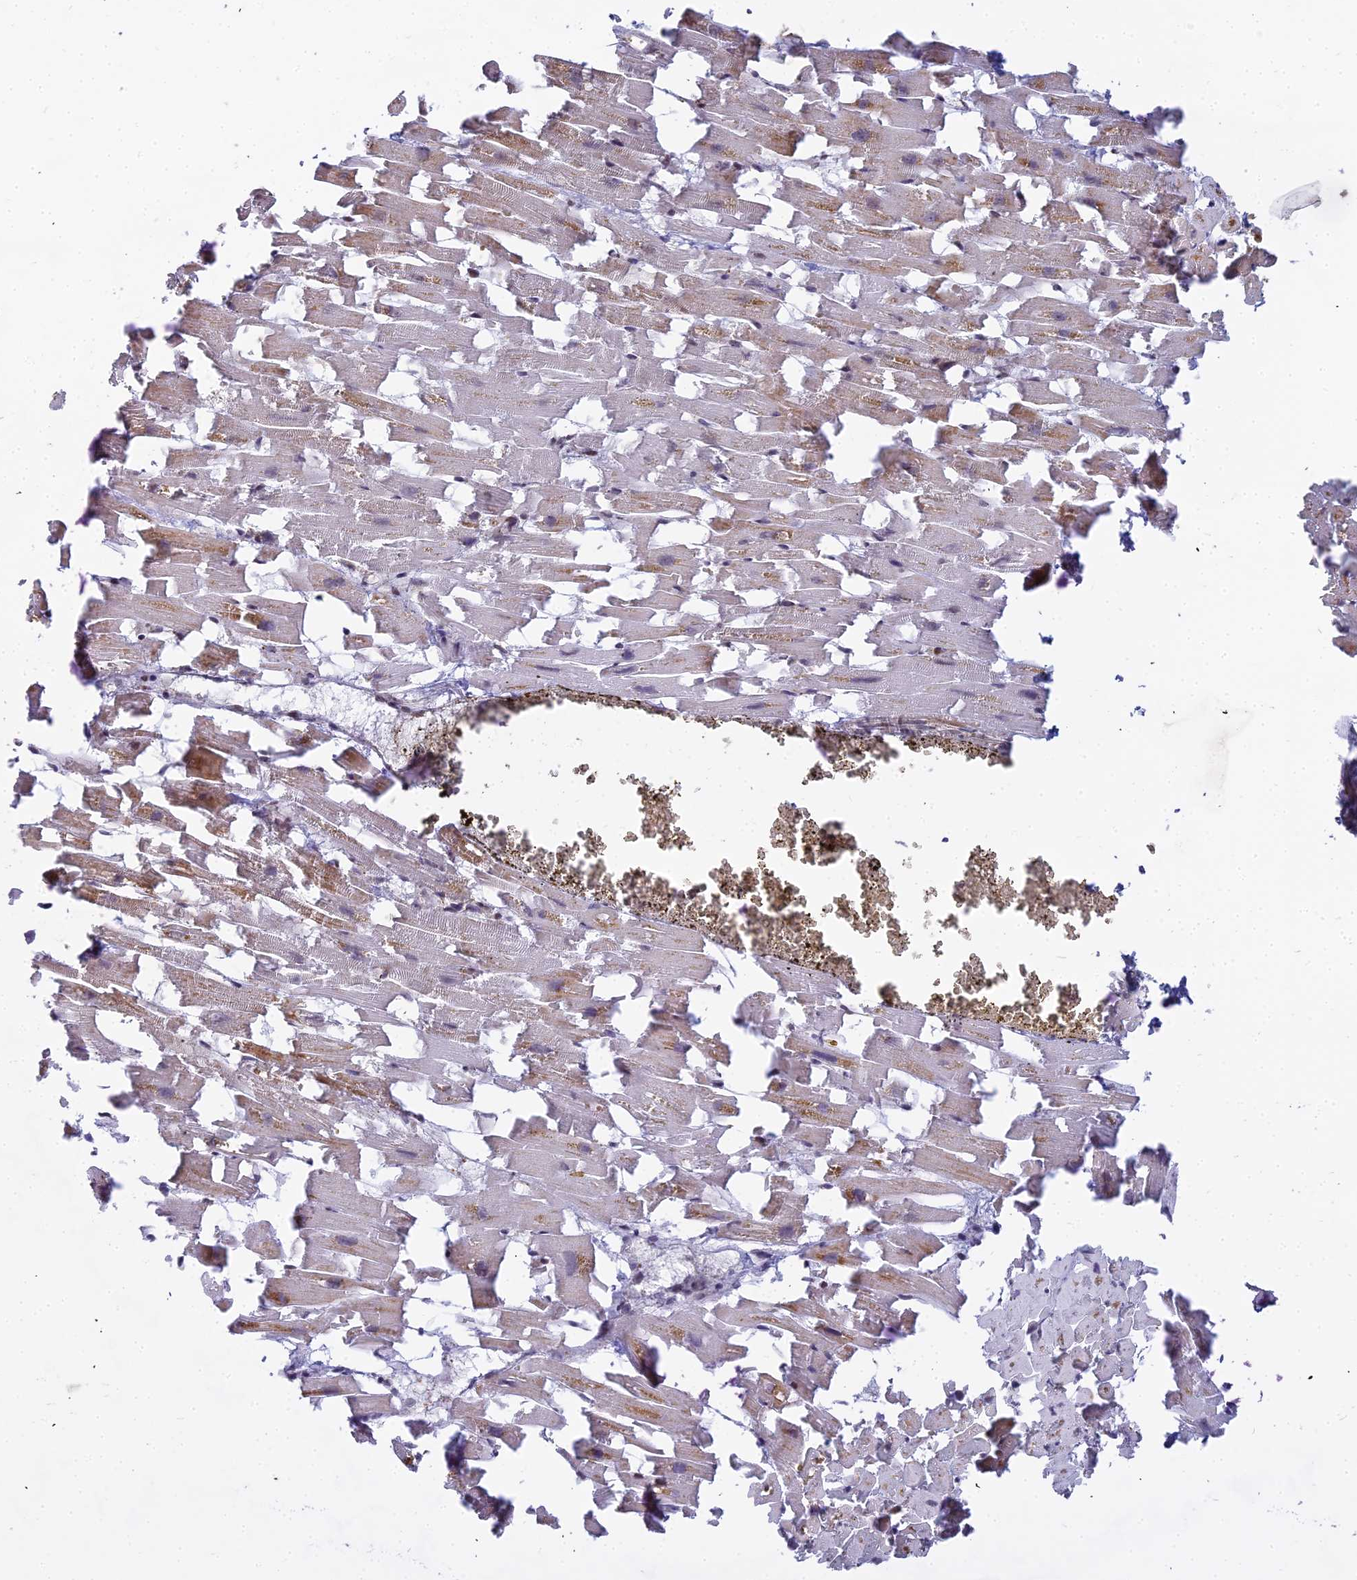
{"staining": {"intensity": "weak", "quantity": "25%-75%", "location": "cytoplasmic/membranous,nuclear"}, "tissue": "heart muscle", "cell_type": "Cardiomyocytes", "image_type": "normal", "snomed": [{"axis": "morphology", "description": "Normal tissue, NOS"}, {"axis": "topography", "description": "Heart"}], "caption": "Human heart muscle stained for a protein (brown) demonstrates weak cytoplasmic/membranous,nuclear positive positivity in approximately 25%-75% of cardiomyocytes.", "gene": "ABCA2", "patient": {"sex": "female", "age": 64}}